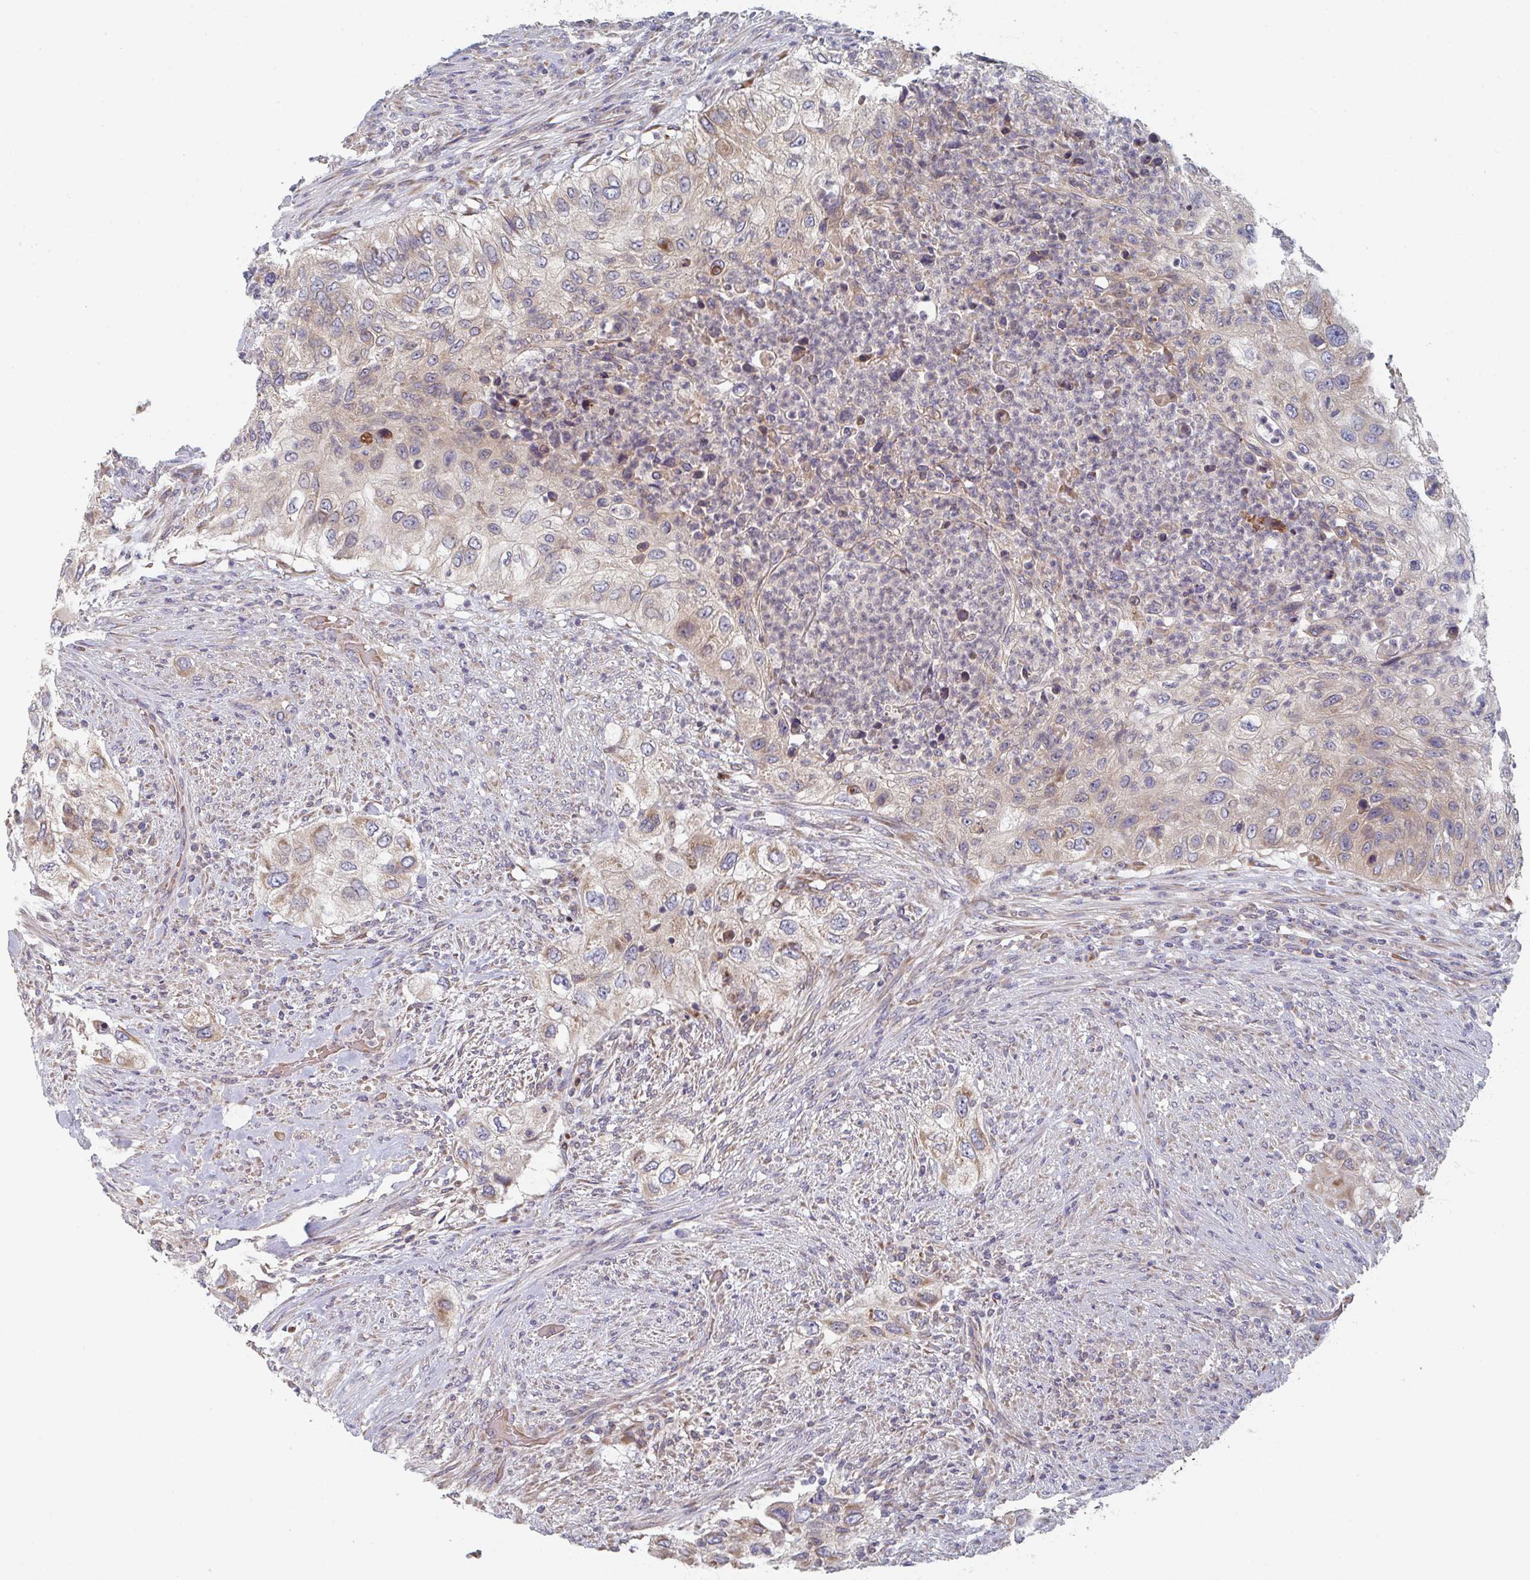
{"staining": {"intensity": "weak", "quantity": "<25%", "location": "cytoplasmic/membranous"}, "tissue": "urothelial cancer", "cell_type": "Tumor cells", "image_type": "cancer", "snomed": [{"axis": "morphology", "description": "Urothelial carcinoma, High grade"}, {"axis": "topography", "description": "Urinary bladder"}], "caption": "Urothelial cancer was stained to show a protein in brown. There is no significant staining in tumor cells.", "gene": "ELOVL1", "patient": {"sex": "female", "age": 60}}